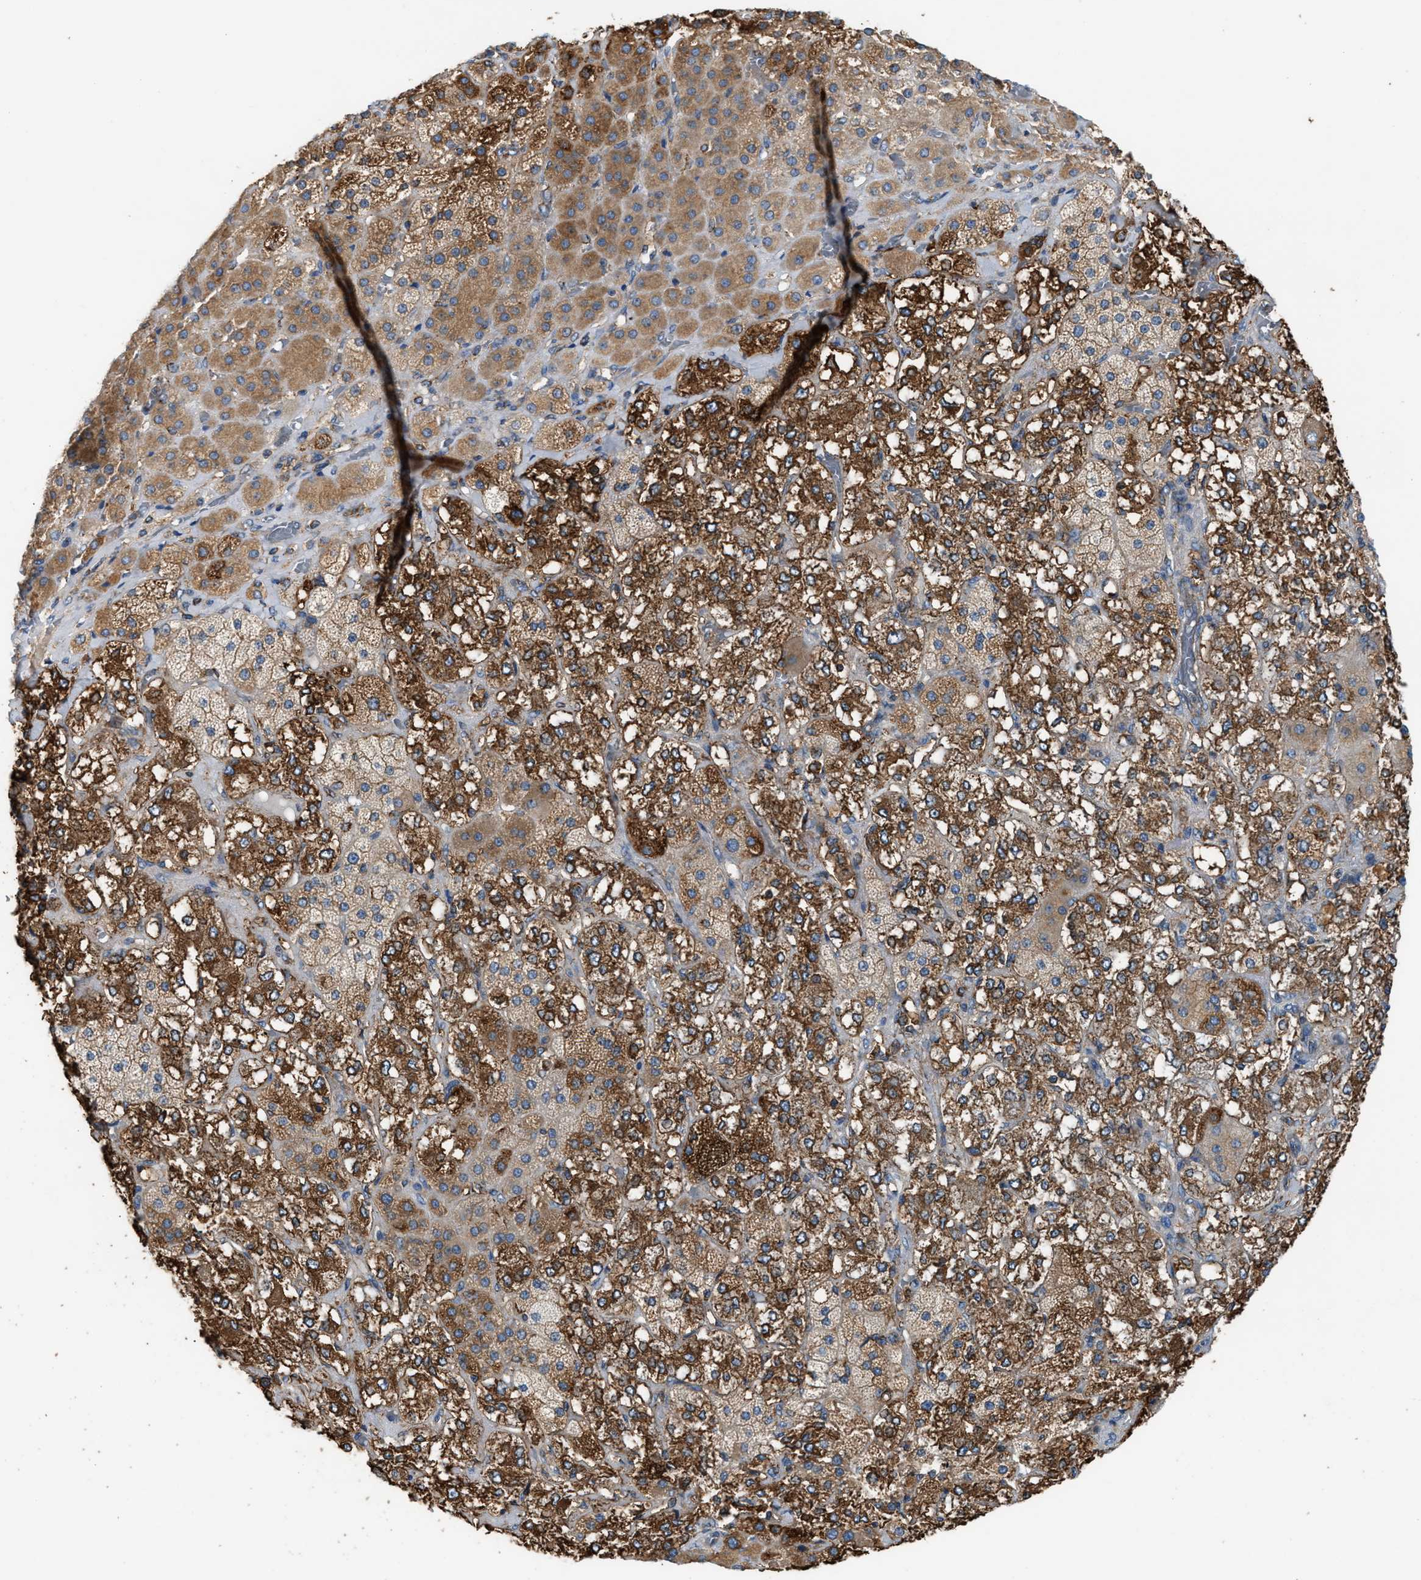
{"staining": {"intensity": "strong", "quantity": ">75%", "location": "cytoplasmic/membranous"}, "tissue": "adrenal gland", "cell_type": "Glandular cells", "image_type": "normal", "snomed": [{"axis": "morphology", "description": "Normal tissue, NOS"}, {"axis": "topography", "description": "Adrenal gland"}], "caption": "This is a photomicrograph of IHC staining of unremarkable adrenal gland, which shows strong positivity in the cytoplasmic/membranous of glandular cells.", "gene": "TBC1D15", "patient": {"sex": "male", "age": 57}}